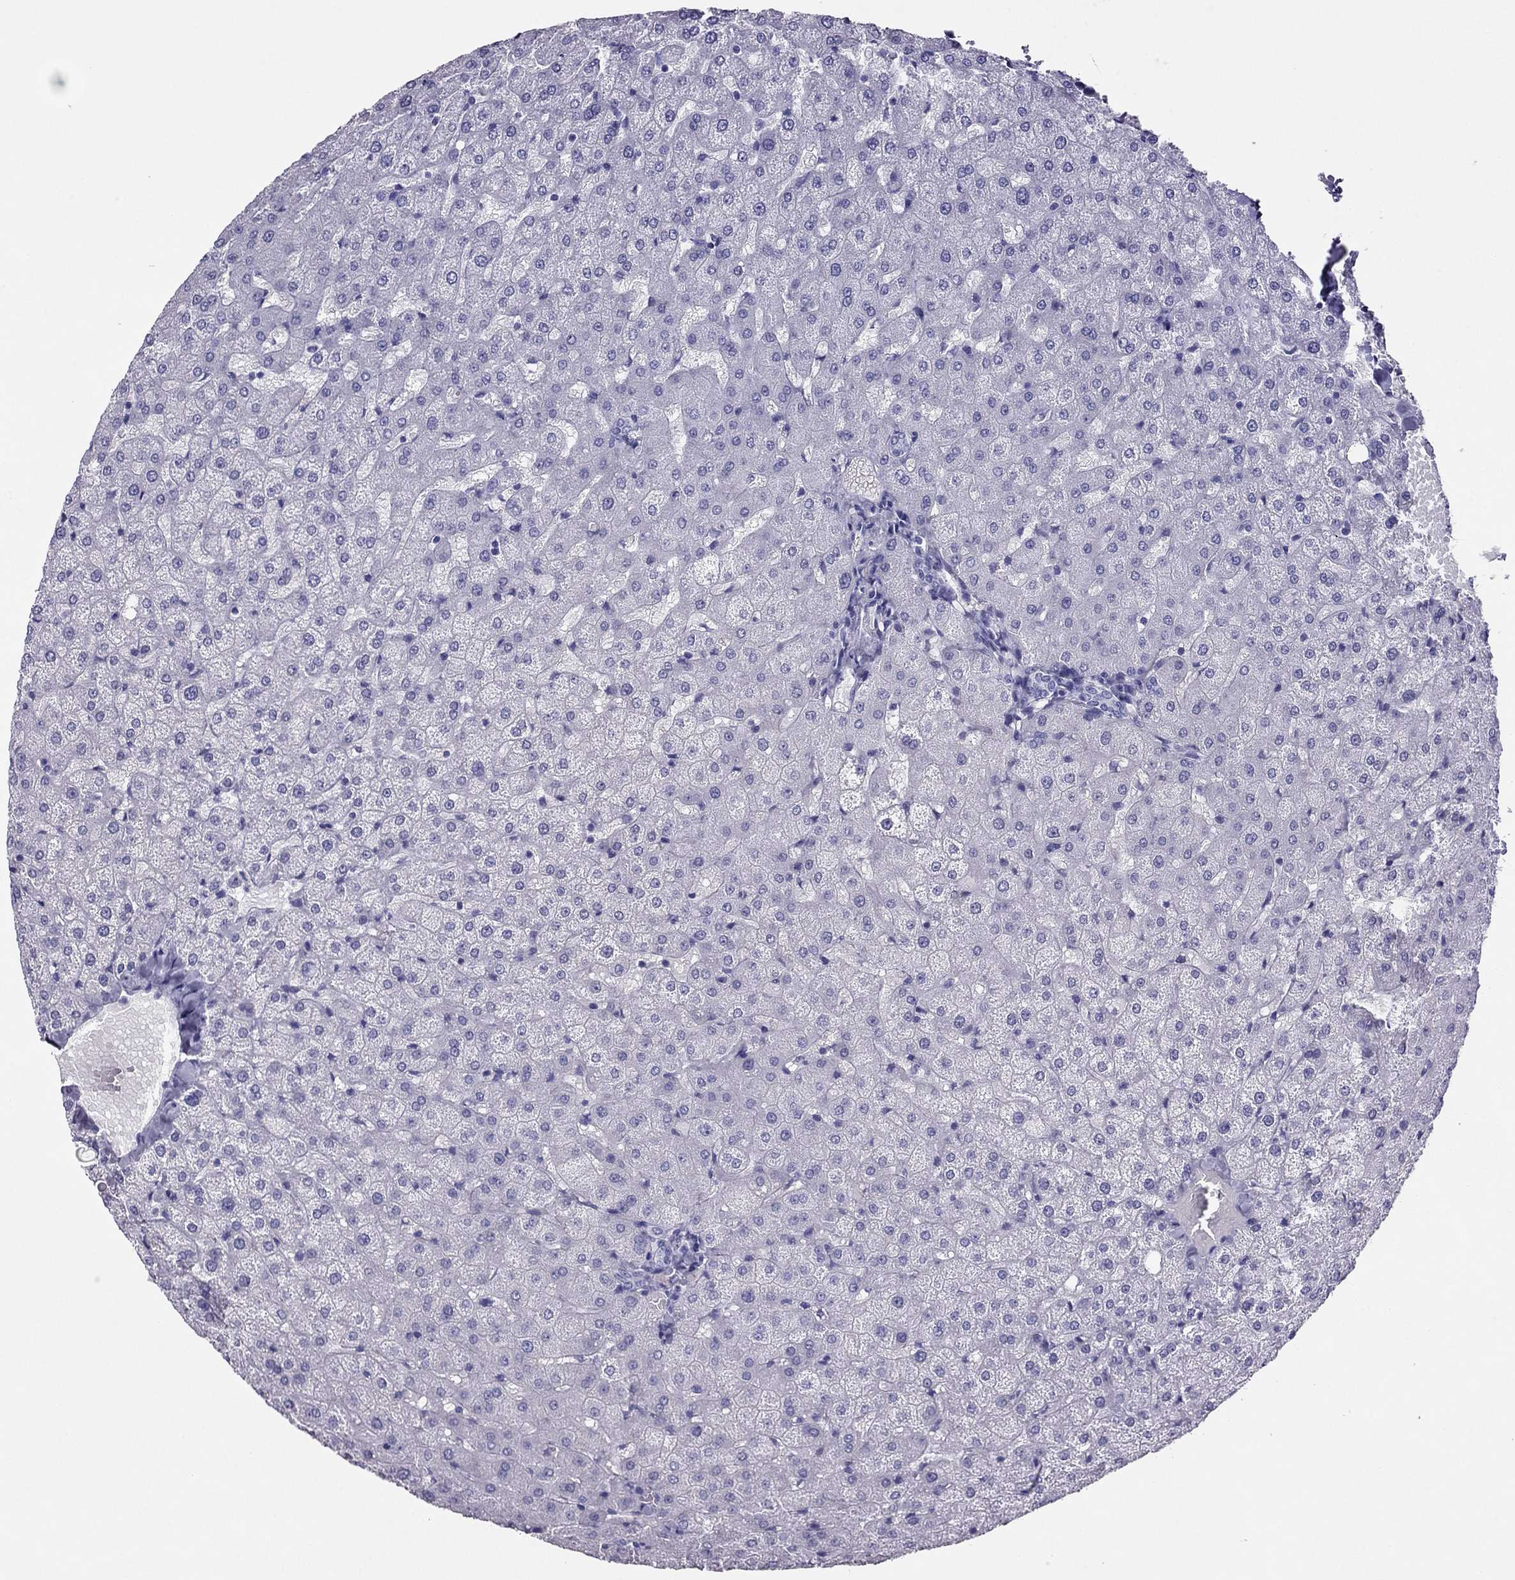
{"staining": {"intensity": "negative", "quantity": "none", "location": "none"}, "tissue": "liver", "cell_type": "Cholangiocytes", "image_type": "normal", "snomed": [{"axis": "morphology", "description": "Normal tissue, NOS"}, {"axis": "topography", "description": "Liver"}], "caption": "The histopathology image demonstrates no significant positivity in cholangiocytes of liver. (Brightfield microscopy of DAB immunohistochemistry at high magnification).", "gene": "PDE6A", "patient": {"sex": "female", "age": 50}}